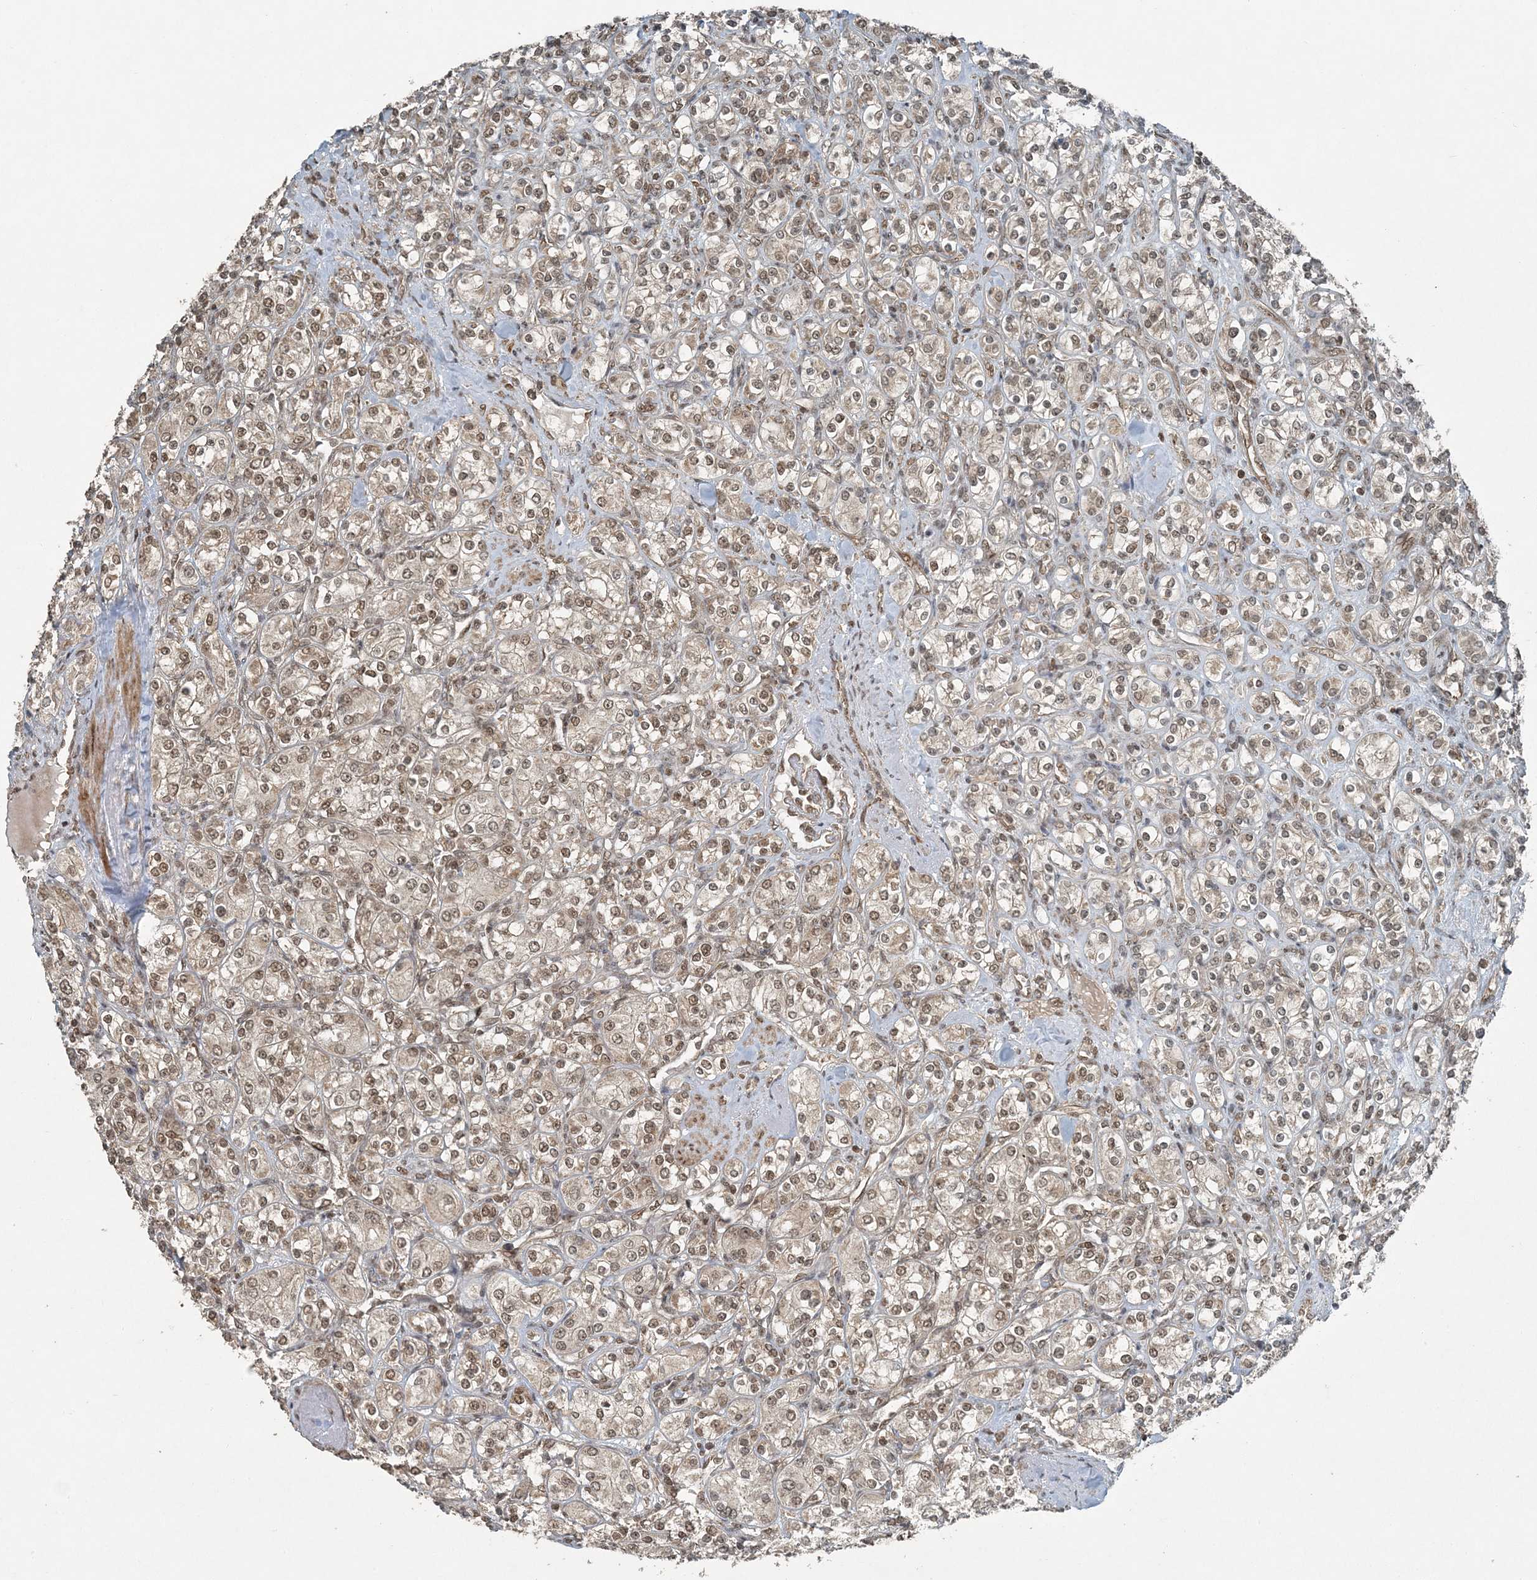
{"staining": {"intensity": "moderate", "quantity": ">75%", "location": "nuclear"}, "tissue": "renal cancer", "cell_type": "Tumor cells", "image_type": "cancer", "snomed": [{"axis": "morphology", "description": "Adenocarcinoma, NOS"}, {"axis": "topography", "description": "Kidney"}], "caption": "Protein analysis of renal cancer tissue displays moderate nuclear positivity in approximately >75% of tumor cells.", "gene": "COPS7B", "patient": {"sex": "male", "age": 77}}